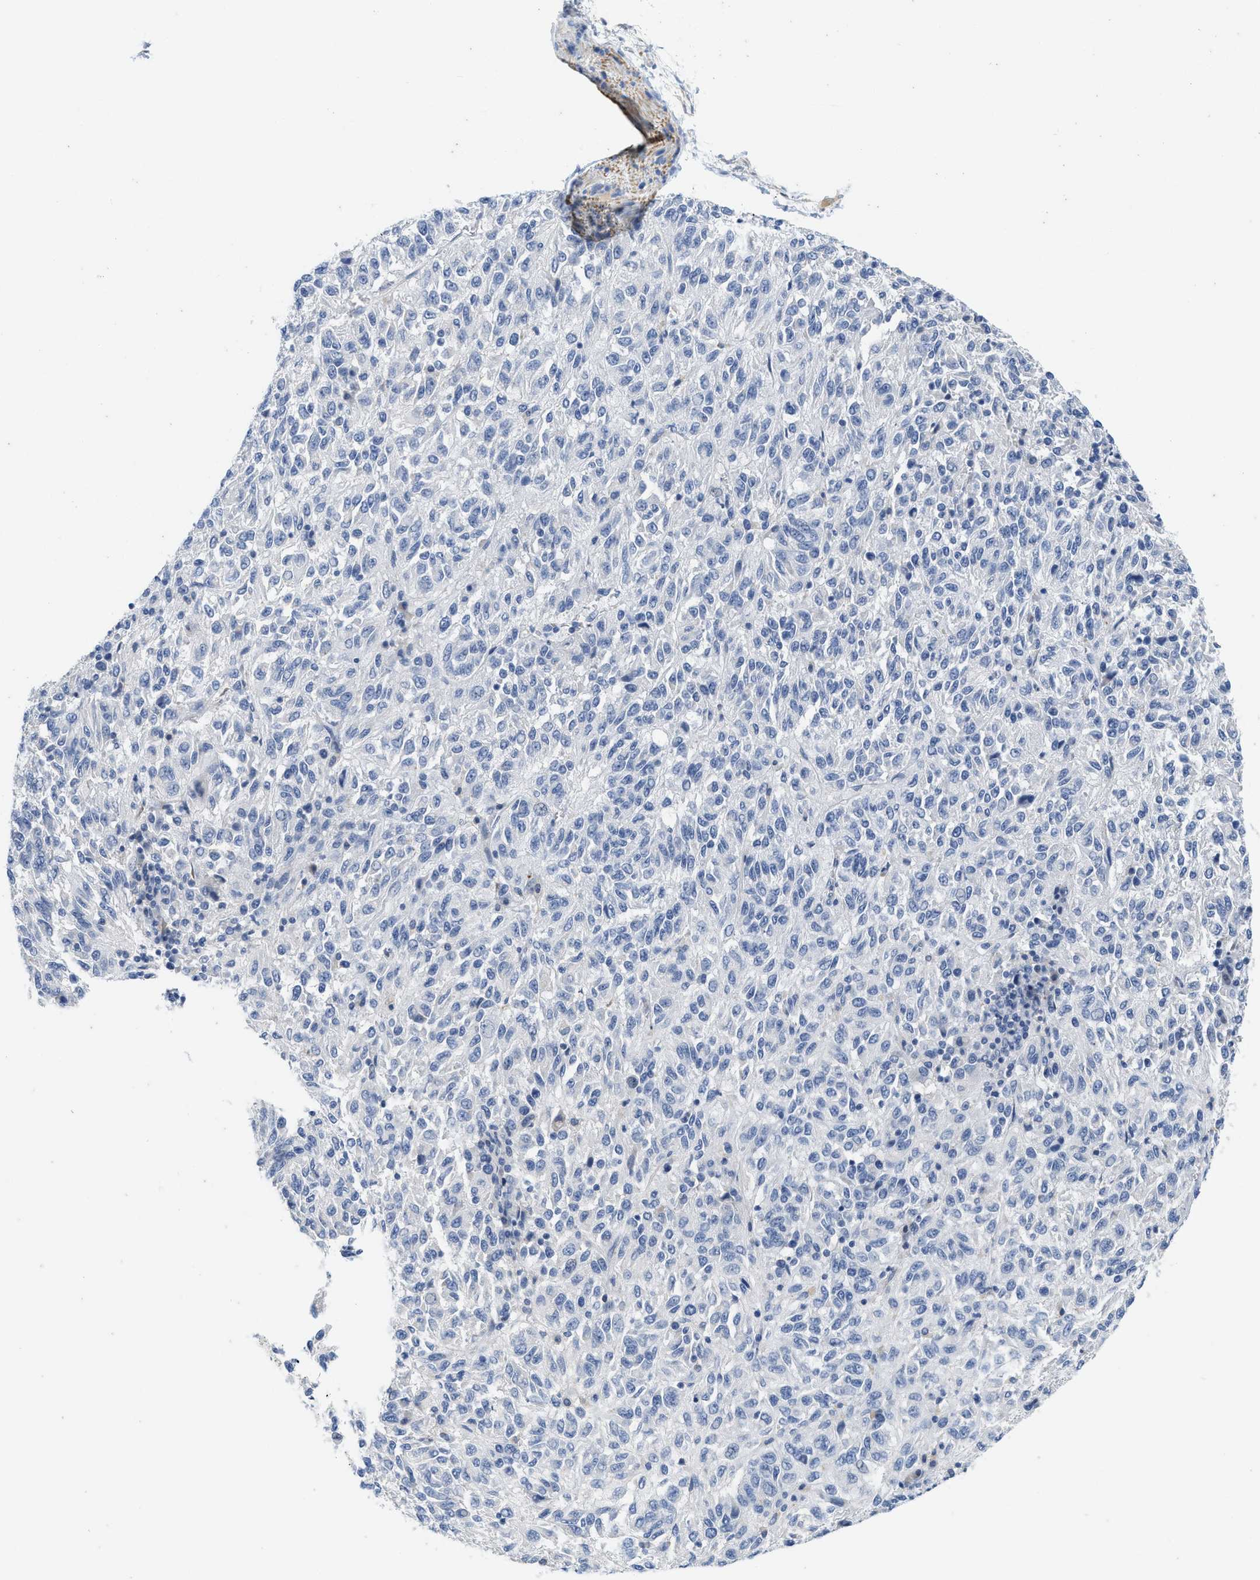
{"staining": {"intensity": "negative", "quantity": "none", "location": "none"}, "tissue": "melanoma", "cell_type": "Tumor cells", "image_type": "cancer", "snomed": [{"axis": "morphology", "description": "Malignant melanoma, Metastatic site"}, {"axis": "topography", "description": "Lung"}], "caption": "The photomicrograph shows no staining of tumor cells in malignant melanoma (metastatic site).", "gene": "ABCB11", "patient": {"sex": "male", "age": 64}}